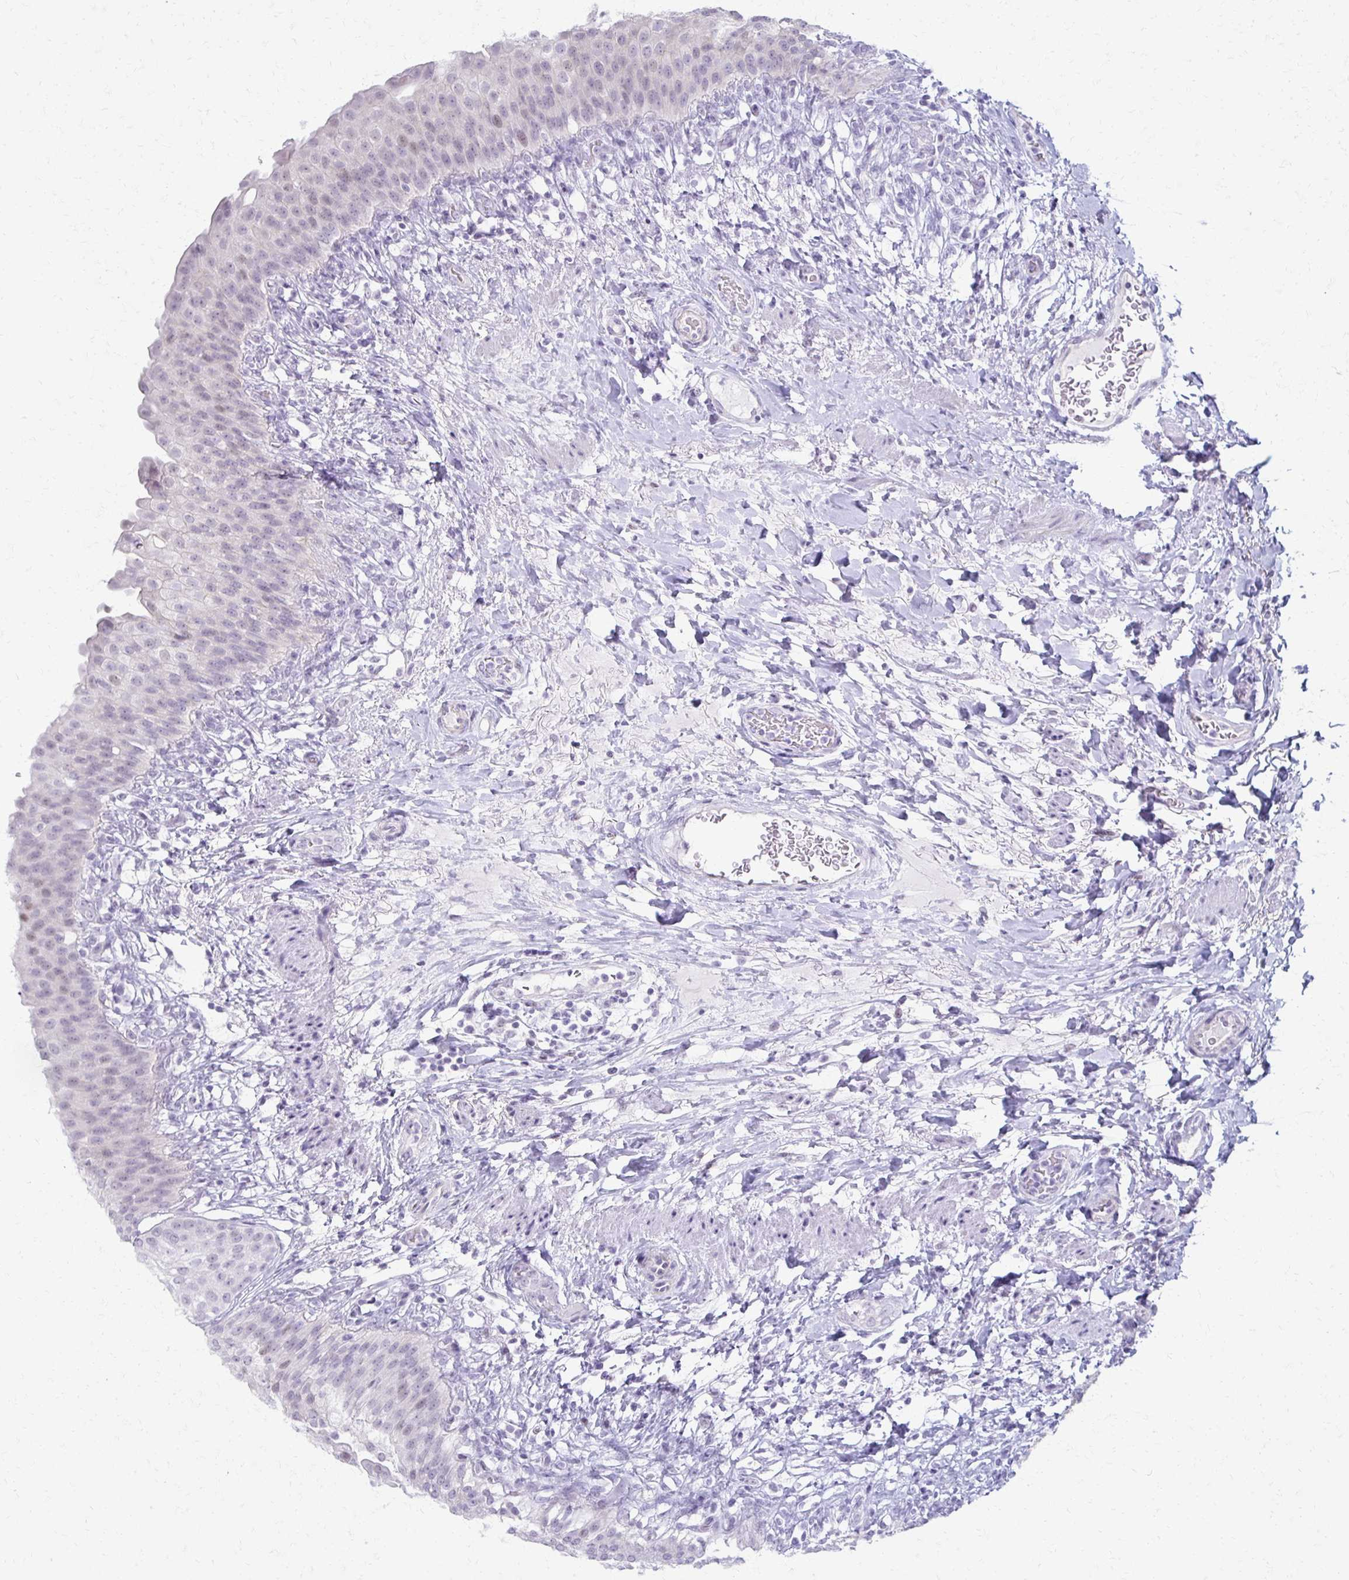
{"staining": {"intensity": "weak", "quantity": "25%-75%", "location": "nuclear"}, "tissue": "urinary bladder", "cell_type": "Urothelial cells", "image_type": "normal", "snomed": [{"axis": "morphology", "description": "Normal tissue, NOS"}, {"axis": "topography", "description": "Urinary bladder"}, {"axis": "topography", "description": "Peripheral nerve tissue"}], "caption": "Immunohistochemistry (IHC) image of benign urinary bladder stained for a protein (brown), which exhibits low levels of weak nuclear staining in approximately 25%-75% of urothelial cells.", "gene": "MORC4", "patient": {"sex": "female", "age": 60}}